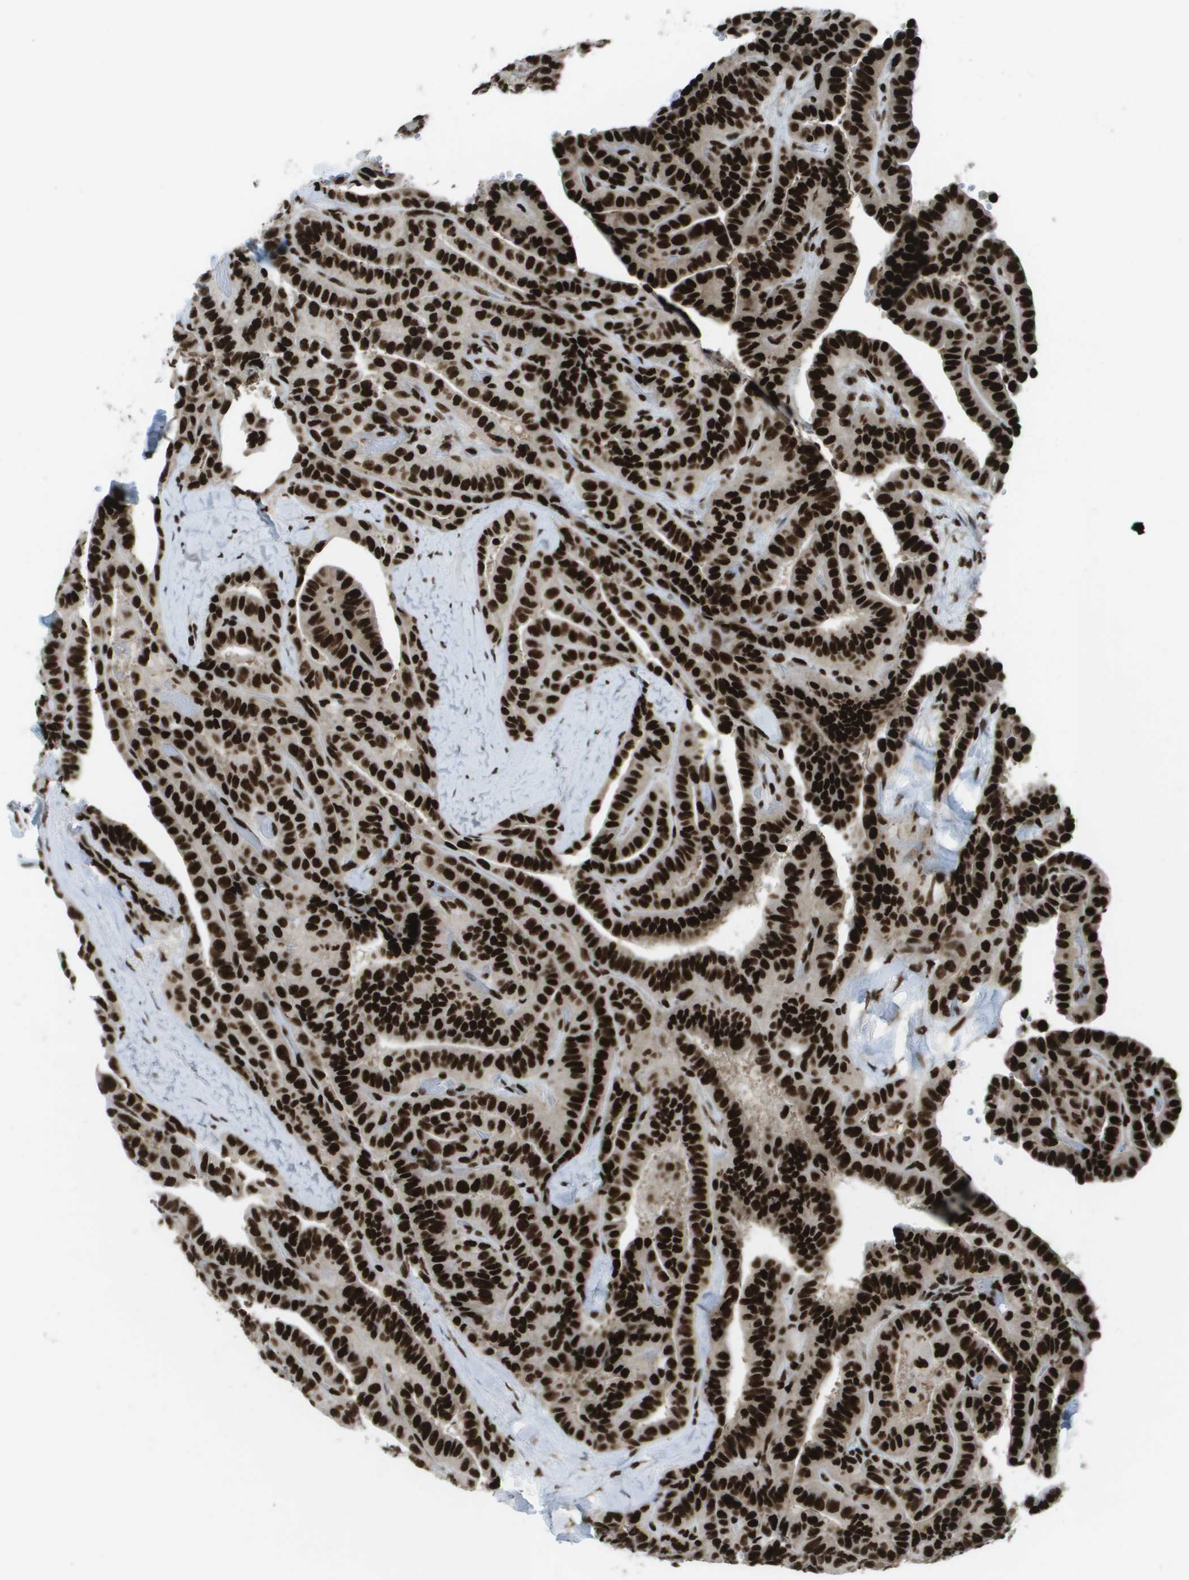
{"staining": {"intensity": "strong", "quantity": ">75%", "location": "nuclear"}, "tissue": "thyroid cancer", "cell_type": "Tumor cells", "image_type": "cancer", "snomed": [{"axis": "morphology", "description": "Papillary adenocarcinoma, NOS"}, {"axis": "topography", "description": "Thyroid gland"}], "caption": "Thyroid cancer stained for a protein shows strong nuclear positivity in tumor cells.", "gene": "GLYR1", "patient": {"sex": "male", "age": 77}}